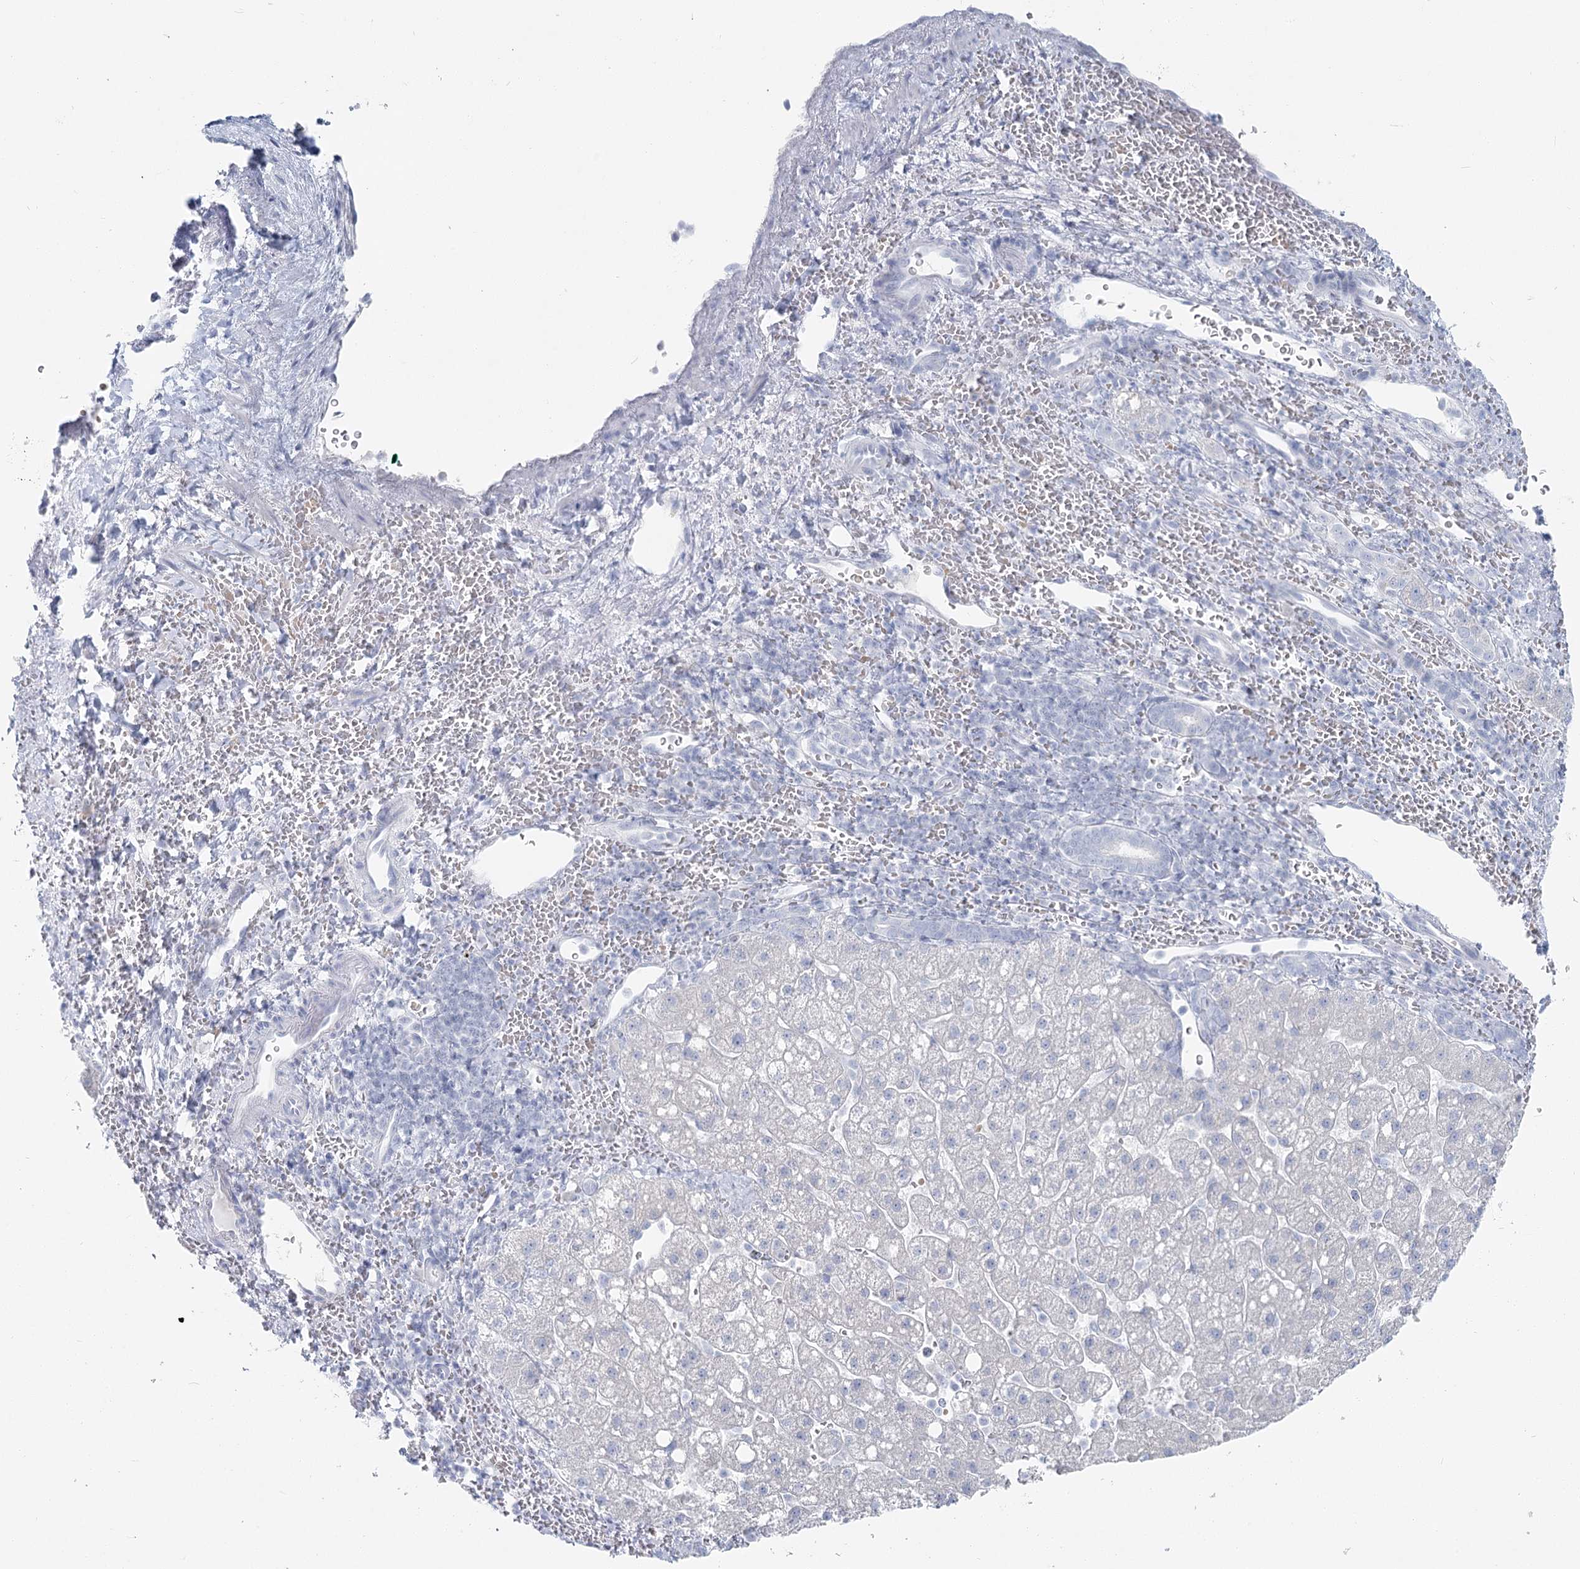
{"staining": {"intensity": "negative", "quantity": "none", "location": "none"}, "tissue": "liver cancer", "cell_type": "Tumor cells", "image_type": "cancer", "snomed": [{"axis": "morphology", "description": "Carcinoma, Hepatocellular, NOS"}, {"axis": "topography", "description": "Liver"}], "caption": "The image exhibits no staining of tumor cells in liver cancer.", "gene": "IFIT5", "patient": {"sex": "male", "age": 57}}